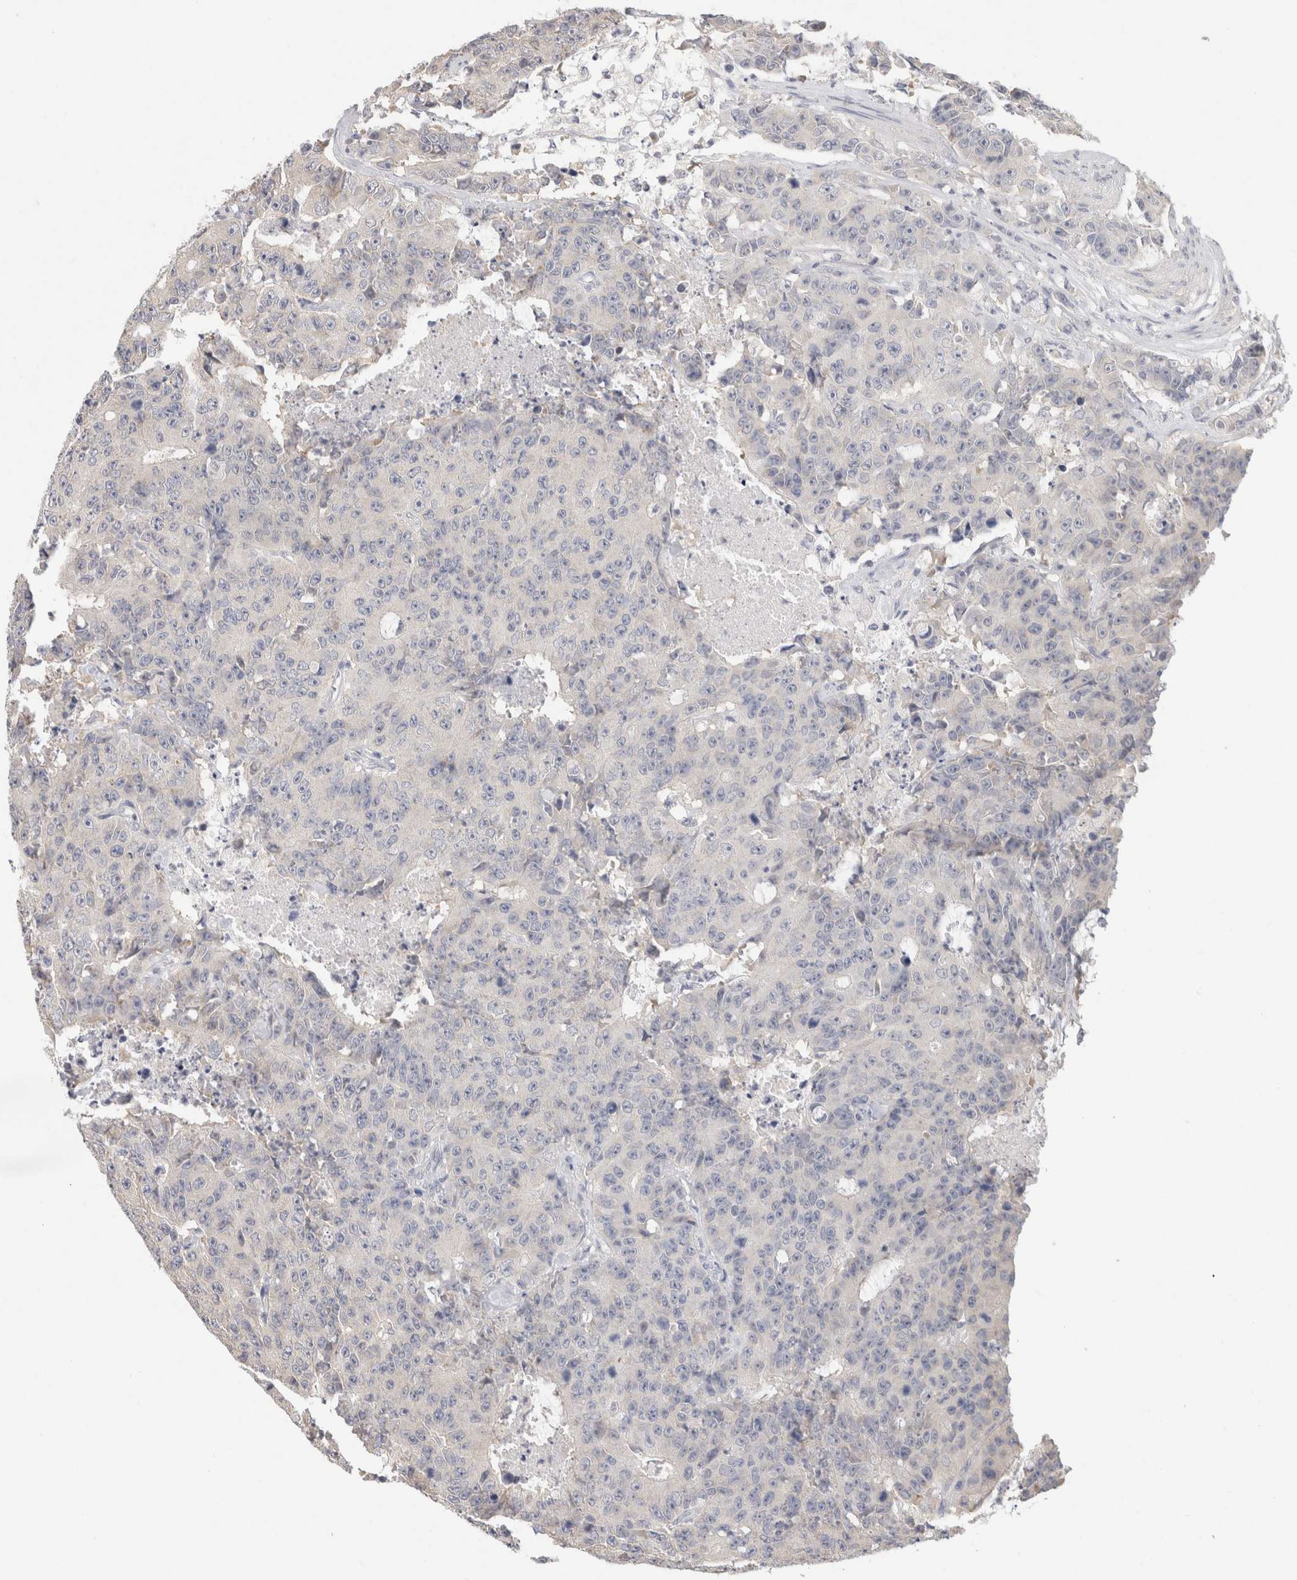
{"staining": {"intensity": "negative", "quantity": "none", "location": "none"}, "tissue": "colorectal cancer", "cell_type": "Tumor cells", "image_type": "cancer", "snomed": [{"axis": "morphology", "description": "Adenocarcinoma, NOS"}, {"axis": "topography", "description": "Colon"}], "caption": "This is a micrograph of IHC staining of adenocarcinoma (colorectal), which shows no staining in tumor cells.", "gene": "CHRM4", "patient": {"sex": "female", "age": 86}}